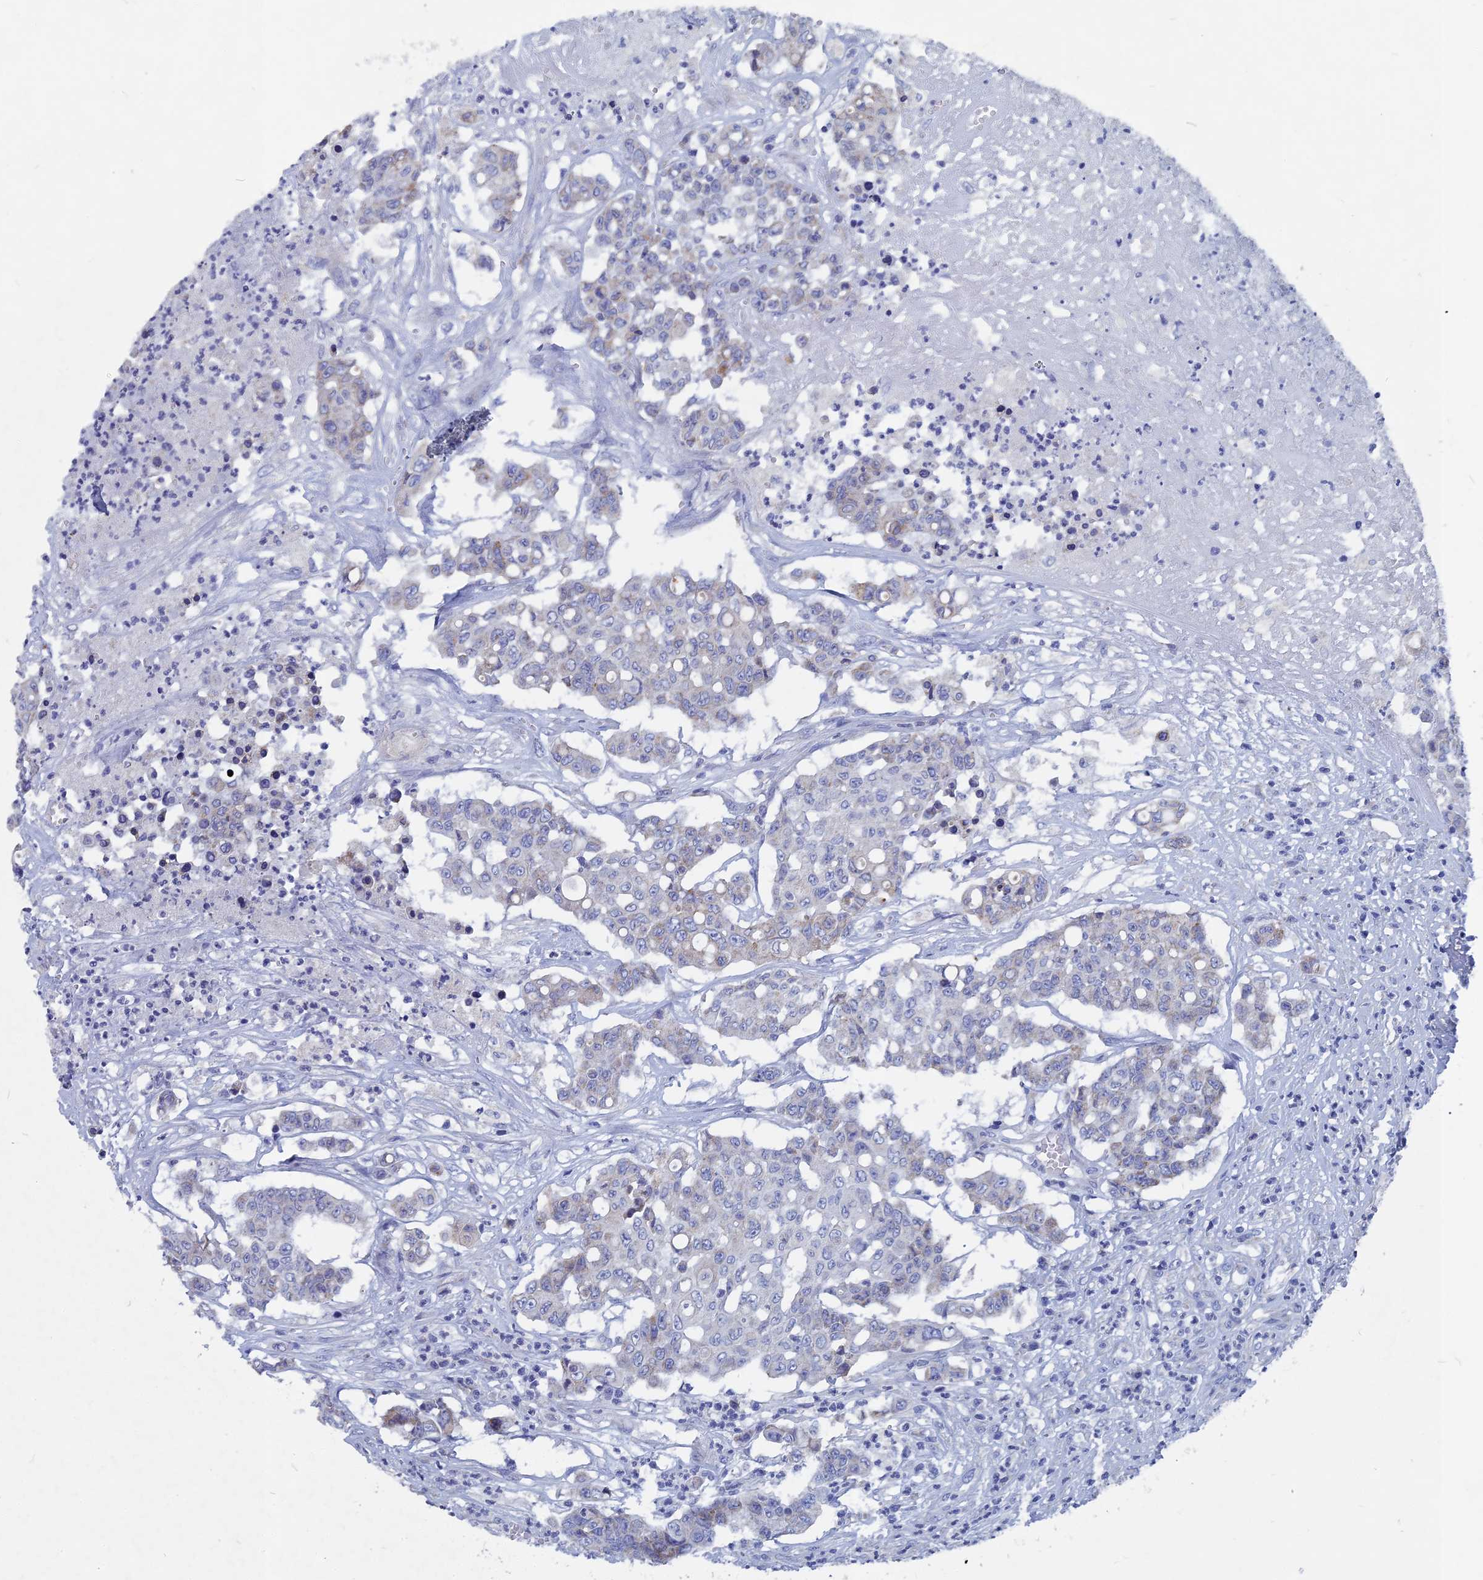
{"staining": {"intensity": "negative", "quantity": "none", "location": "none"}, "tissue": "colorectal cancer", "cell_type": "Tumor cells", "image_type": "cancer", "snomed": [{"axis": "morphology", "description": "Adenocarcinoma, NOS"}, {"axis": "topography", "description": "Colon"}], "caption": "An image of colorectal adenocarcinoma stained for a protein shows no brown staining in tumor cells.", "gene": "HIGD1A", "patient": {"sex": "male", "age": 51}}